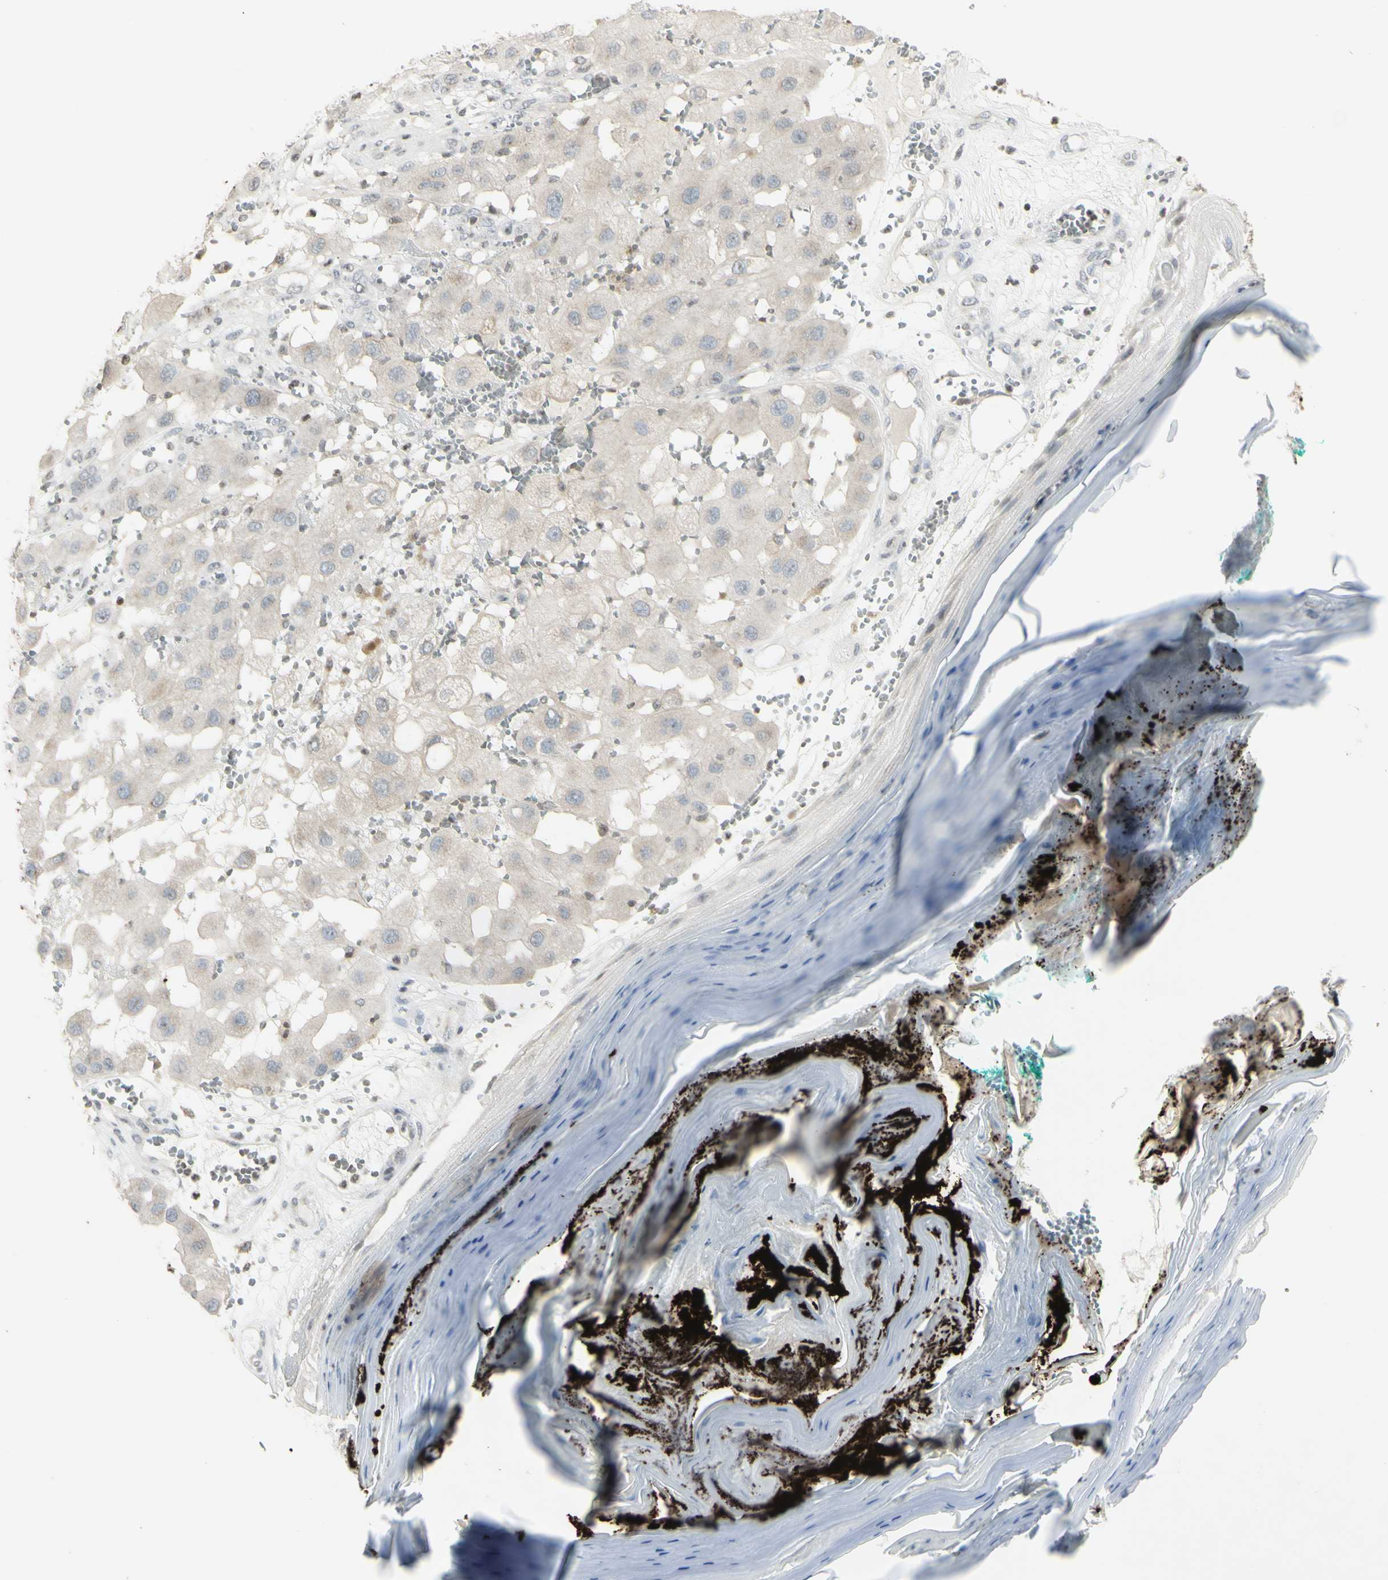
{"staining": {"intensity": "negative", "quantity": "none", "location": "none"}, "tissue": "melanoma", "cell_type": "Tumor cells", "image_type": "cancer", "snomed": [{"axis": "morphology", "description": "Malignant melanoma, NOS"}, {"axis": "topography", "description": "Skin"}], "caption": "DAB immunohistochemical staining of malignant melanoma exhibits no significant expression in tumor cells. (Brightfield microscopy of DAB immunohistochemistry (IHC) at high magnification).", "gene": "MUC5AC", "patient": {"sex": "female", "age": 81}}